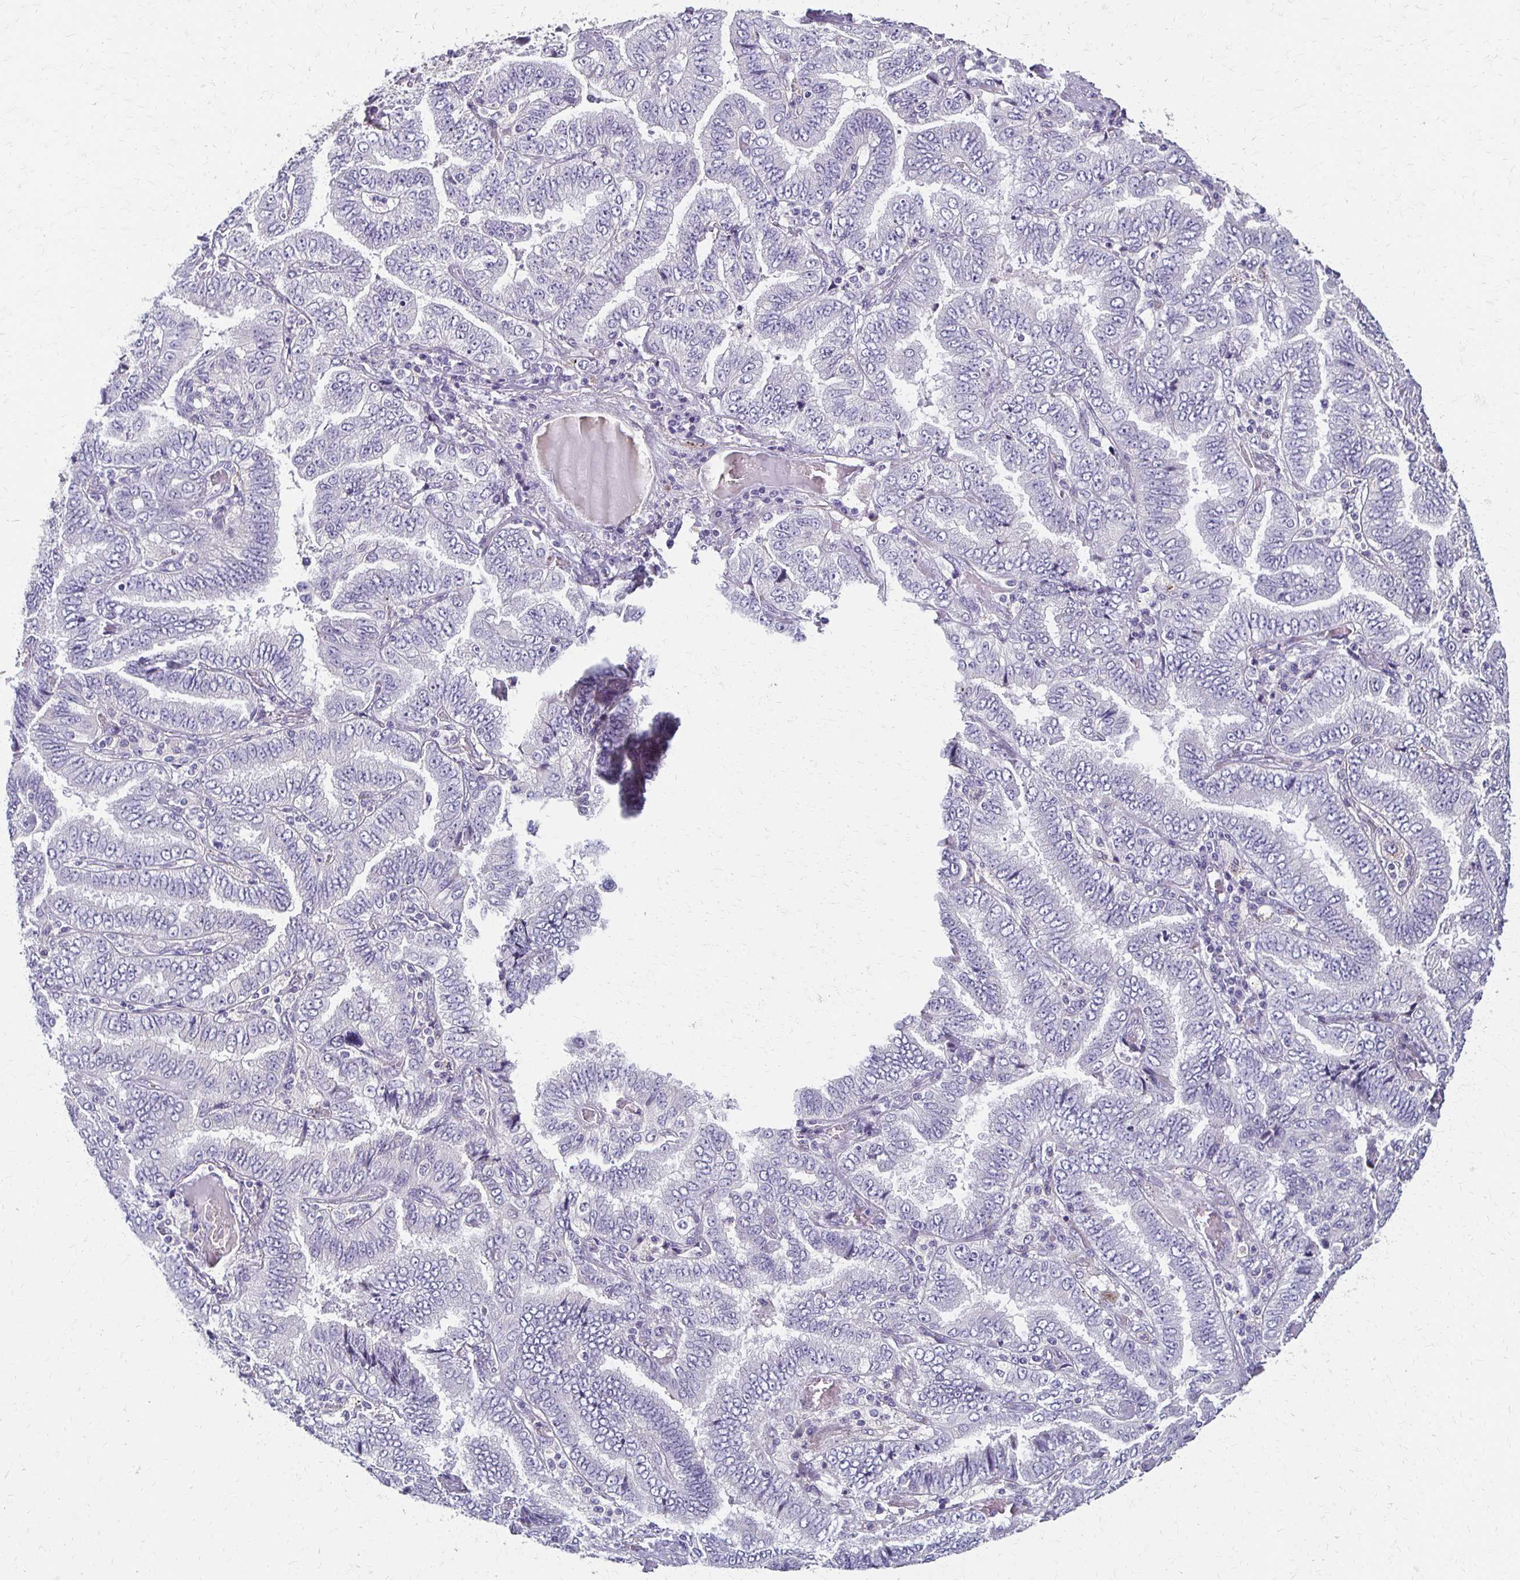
{"staining": {"intensity": "negative", "quantity": "none", "location": "none"}, "tissue": "lung cancer", "cell_type": "Tumor cells", "image_type": "cancer", "snomed": [{"axis": "morphology", "description": "Aneuploidy"}, {"axis": "morphology", "description": "Adenocarcinoma, NOS"}, {"axis": "morphology", "description": "Adenocarcinoma, metastatic, NOS"}, {"axis": "topography", "description": "Lymph node"}, {"axis": "topography", "description": "Lung"}], "caption": "Tumor cells are negative for protein expression in human lung cancer (adenocarcinoma).", "gene": "BBS12", "patient": {"sex": "female", "age": 48}}